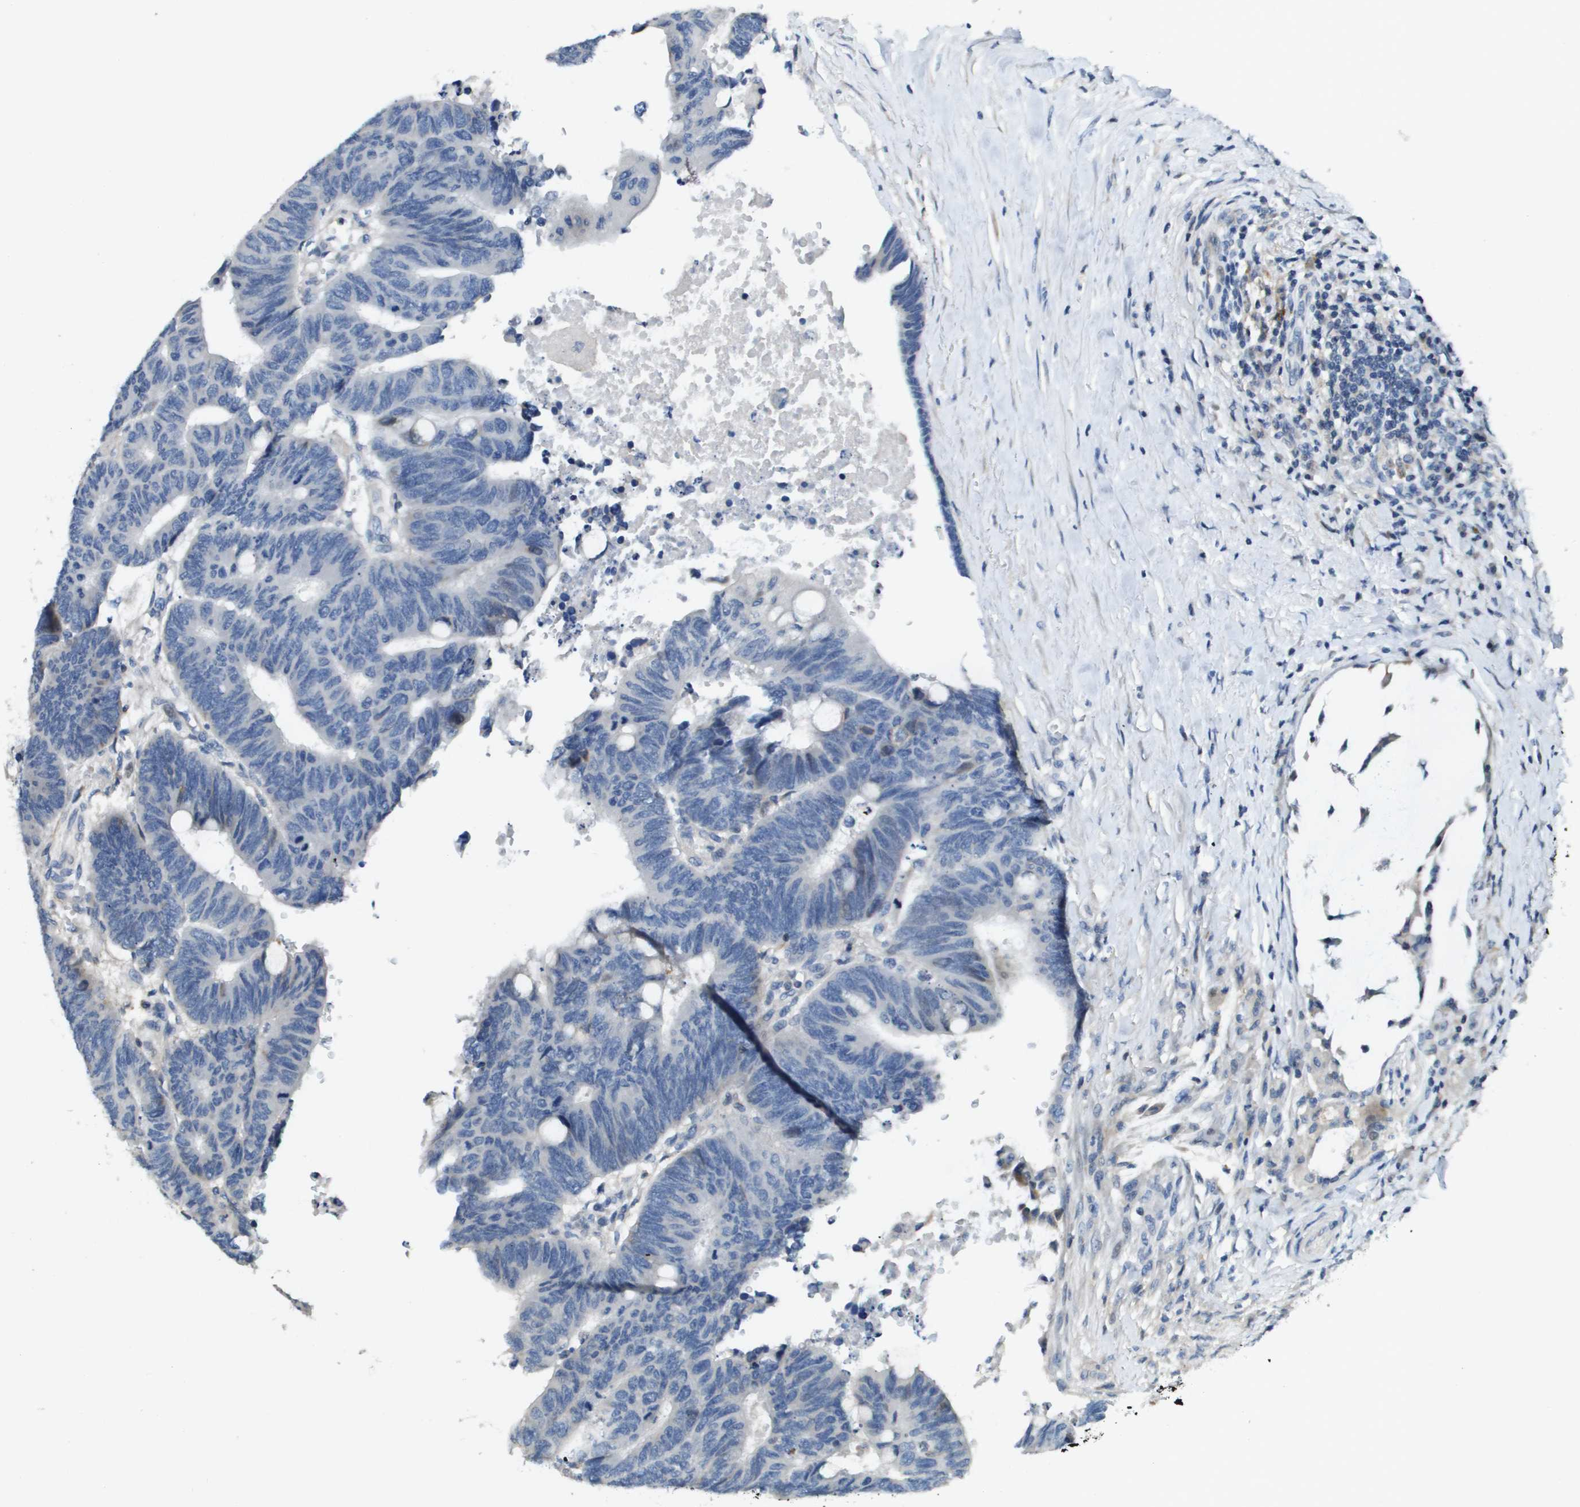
{"staining": {"intensity": "negative", "quantity": "none", "location": "none"}, "tissue": "colorectal cancer", "cell_type": "Tumor cells", "image_type": "cancer", "snomed": [{"axis": "morphology", "description": "Normal tissue, NOS"}, {"axis": "morphology", "description": "Adenocarcinoma, NOS"}, {"axis": "topography", "description": "Rectum"}, {"axis": "topography", "description": "Peripheral nerve tissue"}], "caption": "Immunohistochemistry micrograph of neoplastic tissue: human colorectal cancer (adenocarcinoma) stained with DAB reveals no significant protein expression in tumor cells. (DAB (3,3'-diaminobenzidine) immunohistochemistry with hematoxylin counter stain).", "gene": "SCN4B", "patient": {"sex": "male", "age": 92}}